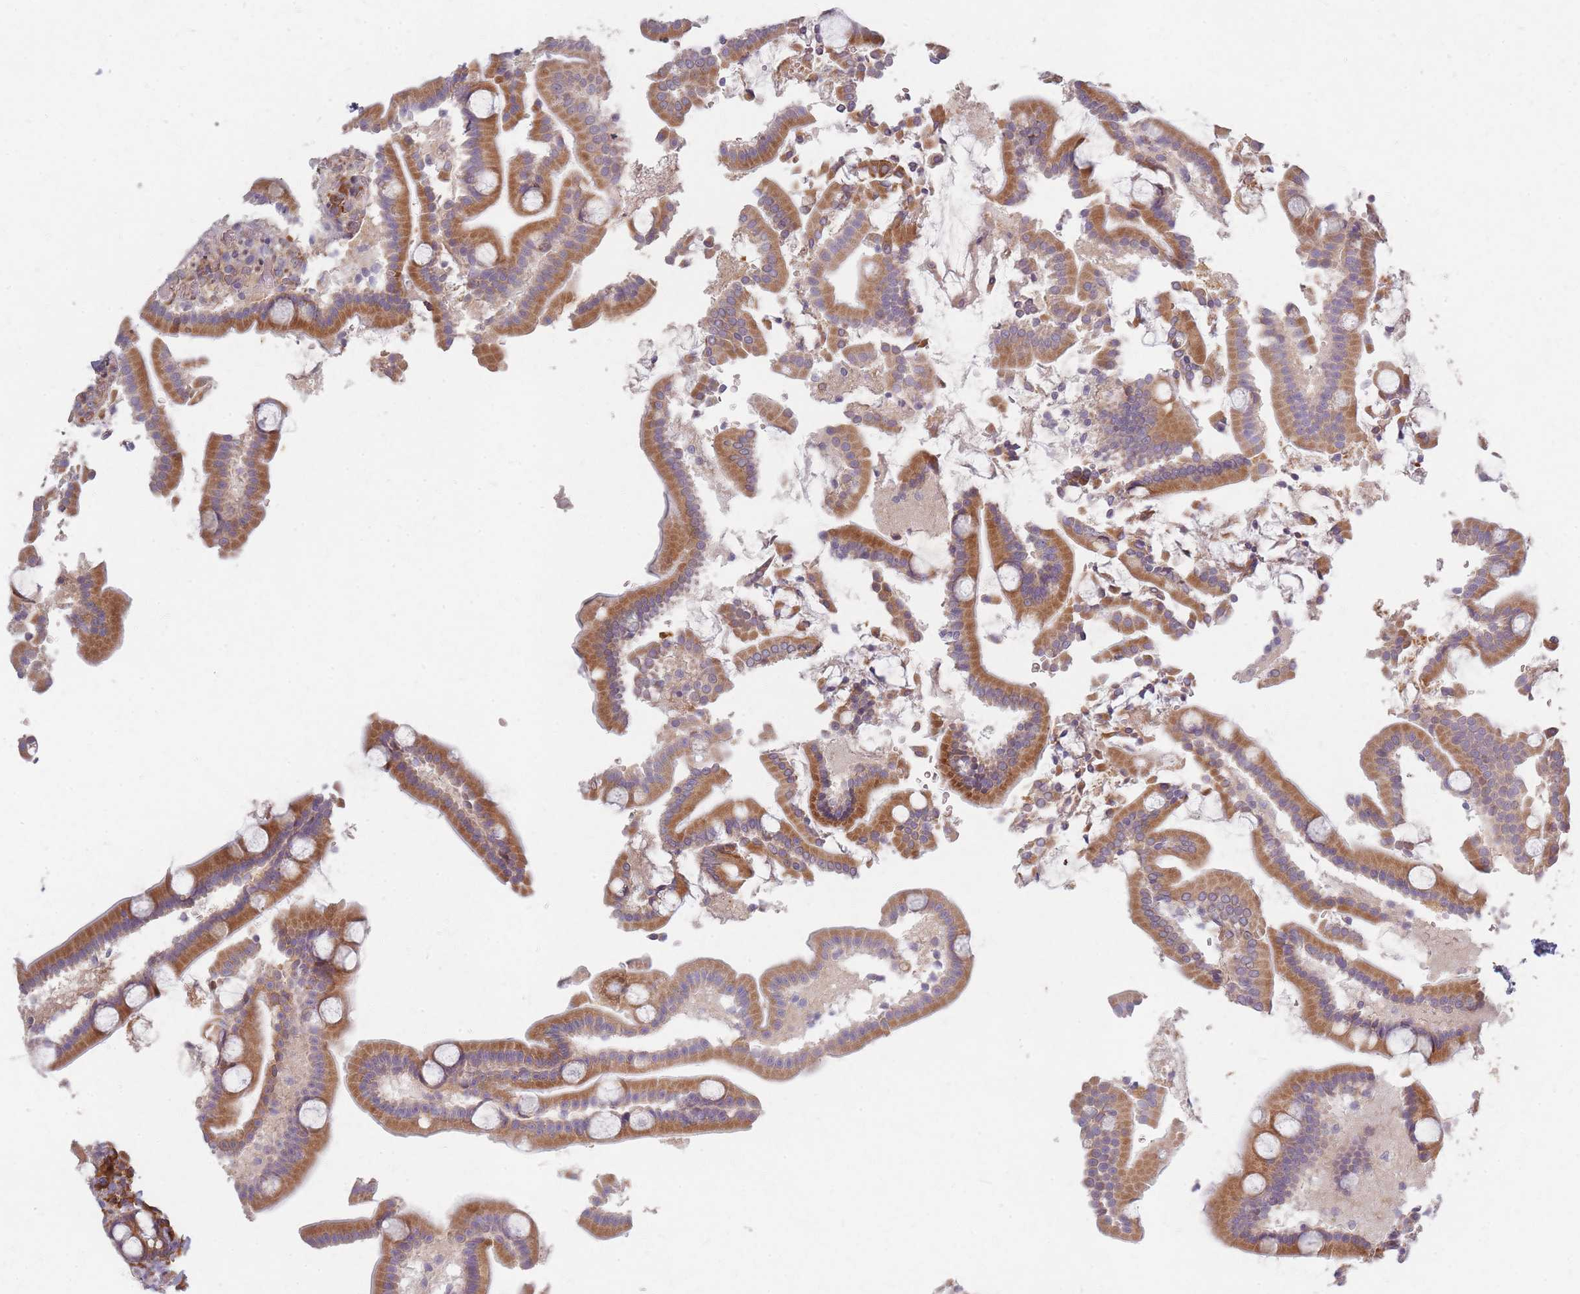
{"staining": {"intensity": "moderate", "quantity": ">75%", "location": "cytoplasmic/membranous"}, "tissue": "duodenum", "cell_type": "Glandular cells", "image_type": "normal", "snomed": [{"axis": "morphology", "description": "Normal tissue, NOS"}, {"axis": "topography", "description": "Duodenum"}], "caption": "Brown immunohistochemical staining in benign human duodenum displays moderate cytoplasmic/membranous expression in approximately >75% of glandular cells. The staining is performed using DAB brown chromogen to label protein expression. The nuclei are counter-stained blue using hematoxylin.", "gene": "SMIM14", "patient": {"sex": "male", "age": 55}}